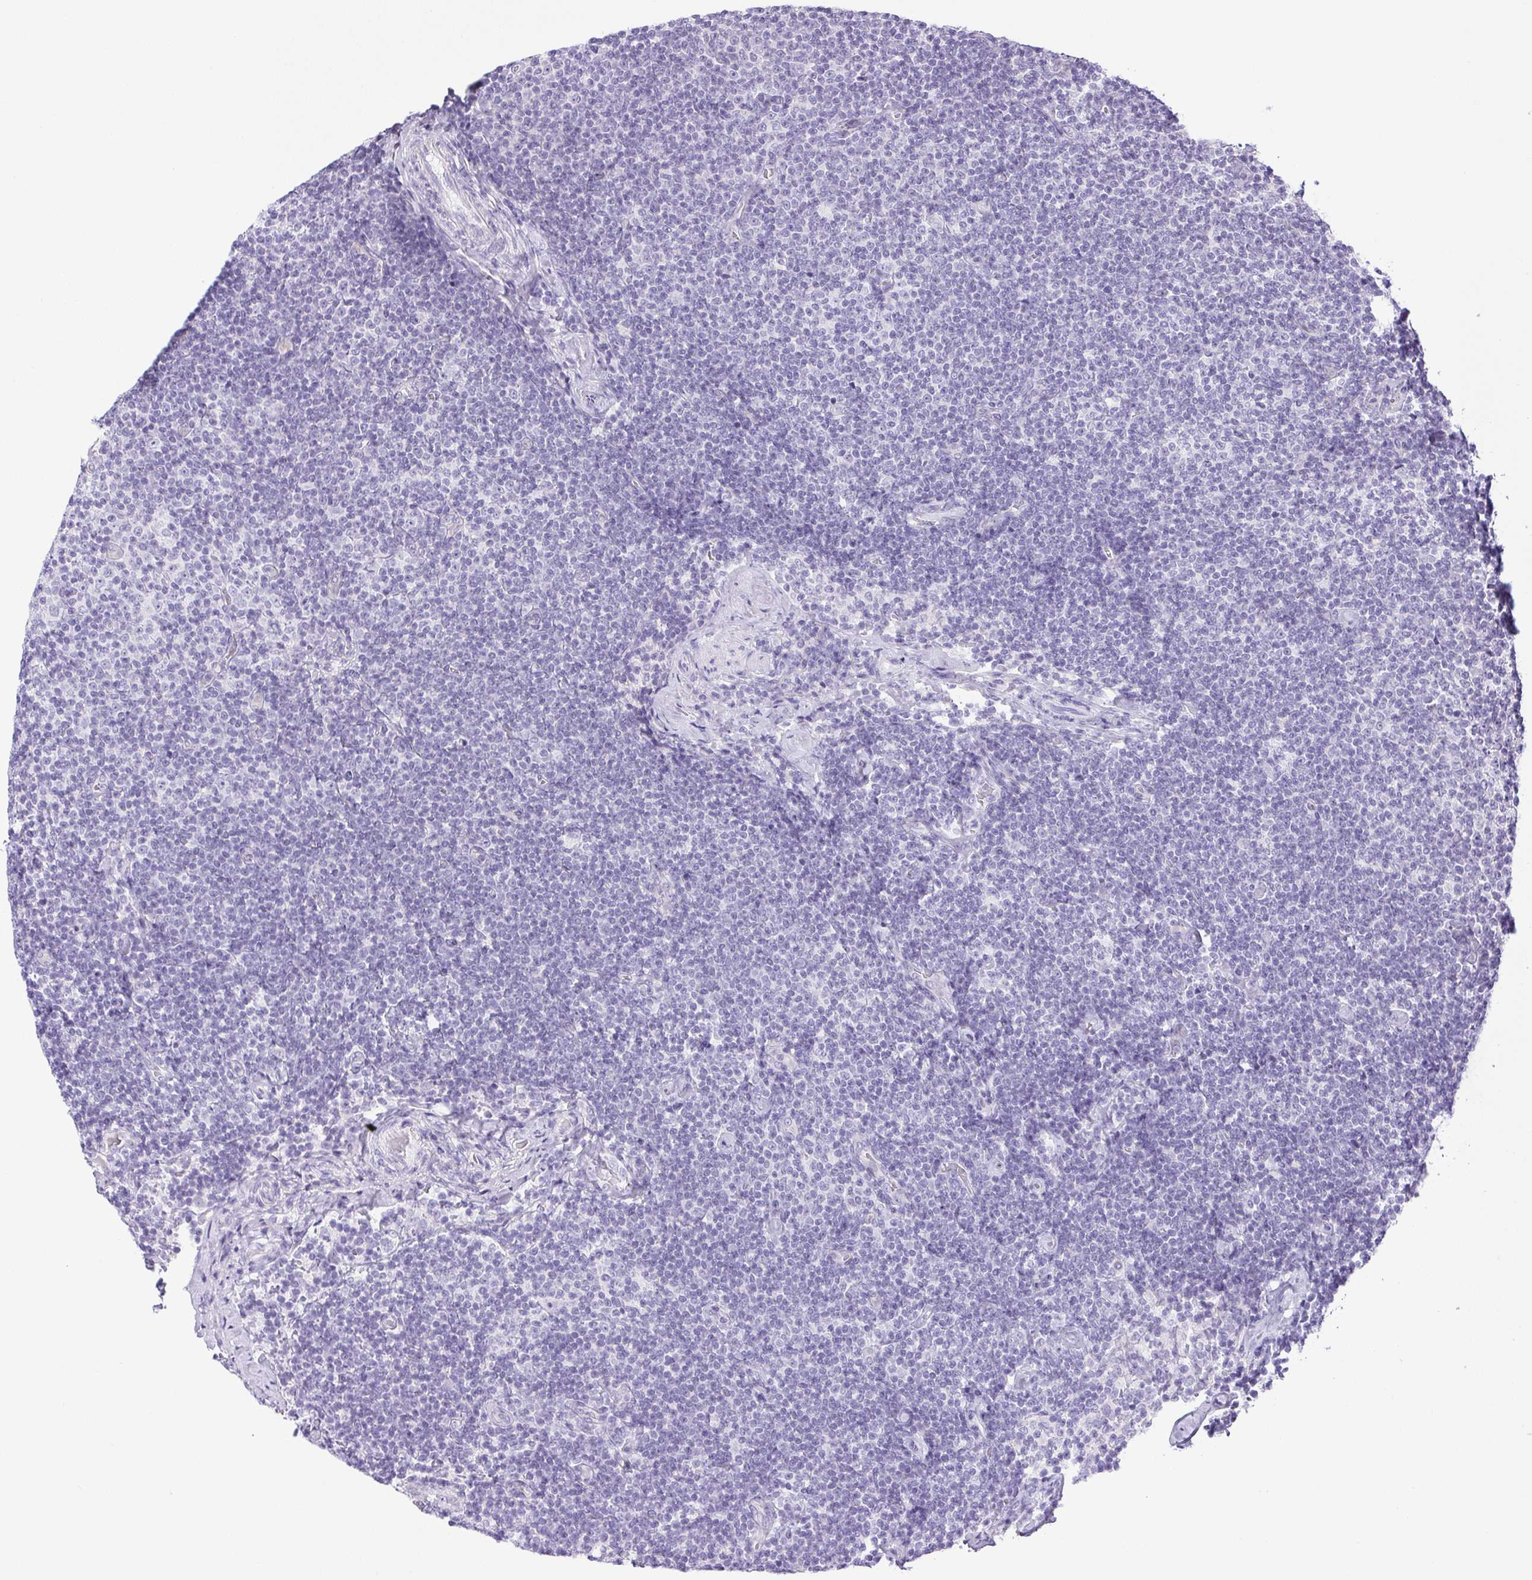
{"staining": {"intensity": "negative", "quantity": "none", "location": "none"}, "tissue": "lymphoma", "cell_type": "Tumor cells", "image_type": "cancer", "snomed": [{"axis": "morphology", "description": "Malignant lymphoma, non-Hodgkin's type, Low grade"}, {"axis": "topography", "description": "Lymph node"}], "caption": "Immunohistochemistry micrograph of lymphoma stained for a protein (brown), which displays no expression in tumor cells.", "gene": "PAPPA2", "patient": {"sex": "male", "age": 81}}